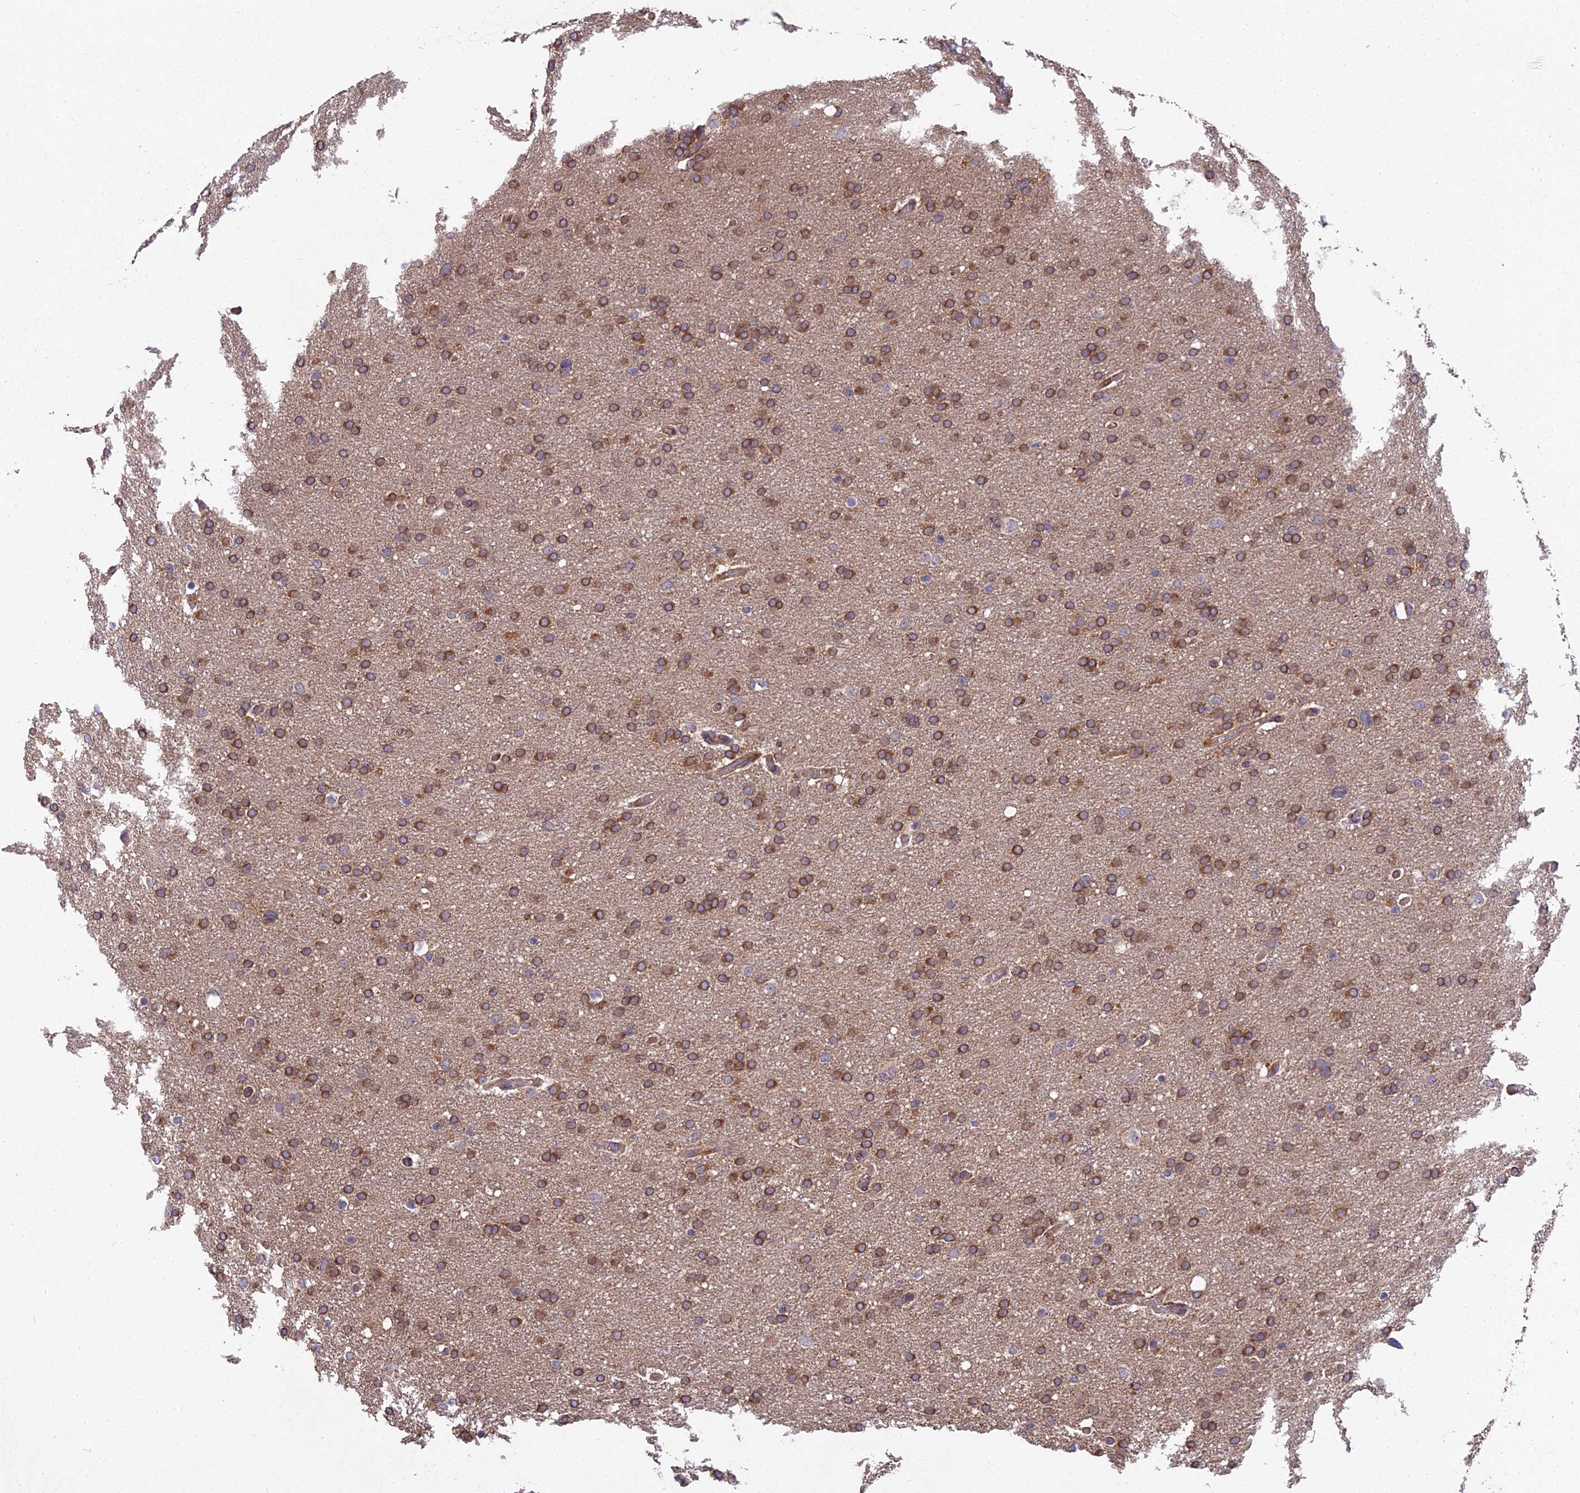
{"staining": {"intensity": "strong", "quantity": ">75%", "location": "cytoplasmic/membranous"}, "tissue": "glioma", "cell_type": "Tumor cells", "image_type": "cancer", "snomed": [{"axis": "morphology", "description": "Glioma, malignant, High grade"}, {"axis": "topography", "description": "Cerebral cortex"}], "caption": "Tumor cells exhibit strong cytoplasmic/membranous positivity in approximately >75% of cells in high-grade glioma (malignant).", "gene": "NDUFAF7", "patient": {"sex": "female", "age": 36}}